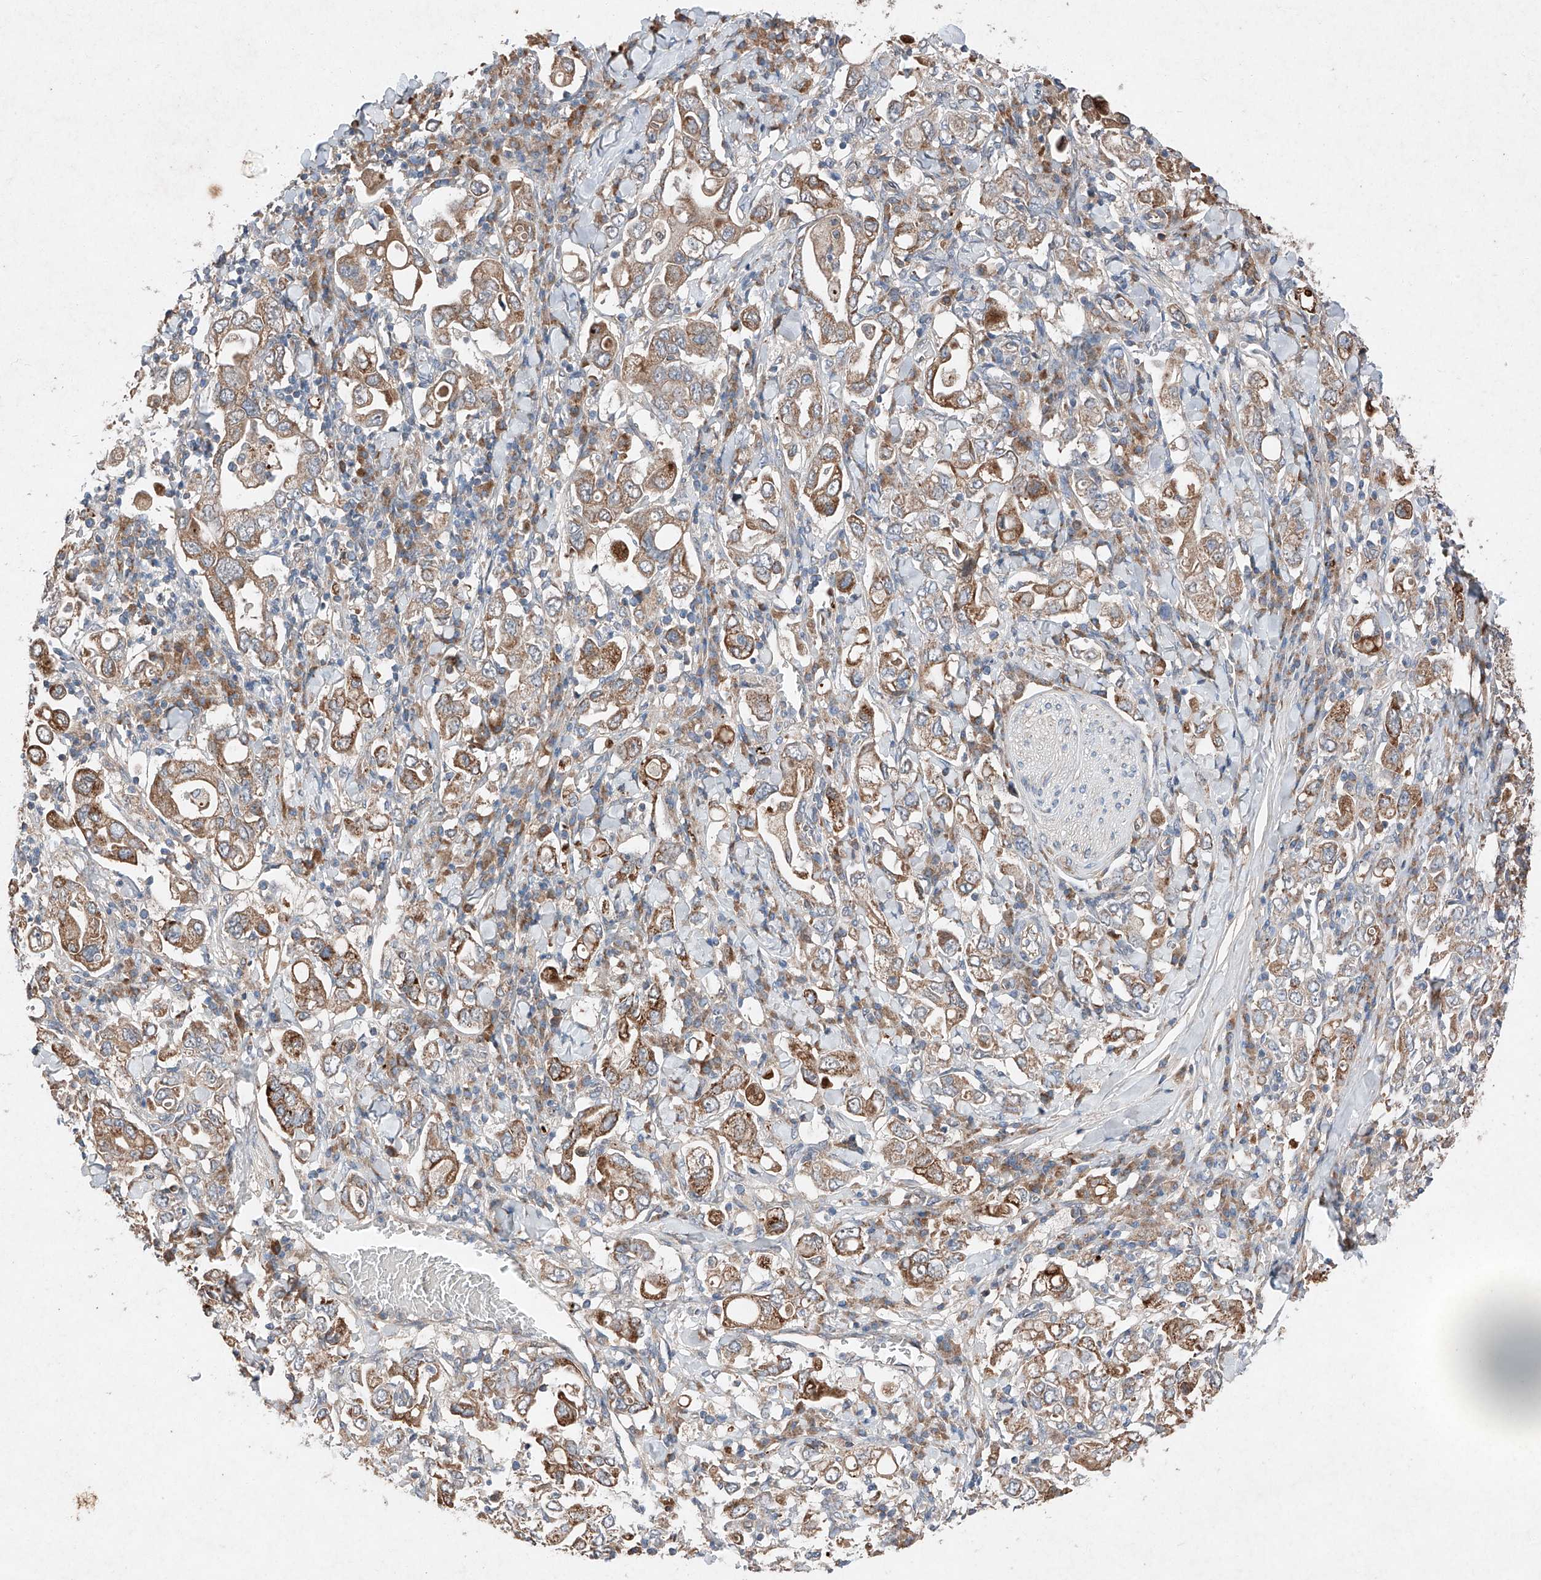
{"staining": {"intensity": "moderate", "quantity": ">75%", "location": "cytoplasmic/membranous"}, "tissue": "stomach cancer", "cell_type": "Tumor cells", "image_type": "cancer", "snomed": [{"axis": "morphology", "description": "Adenocarcinoma, NOS"}, {"axis": "topography", "description": "Stomach, upper"}], "caption": "Stomach cancer (adenocarcinoma) stained with a protein marker exhibits moderate staining in tumor cells.", "gene": "RUSC1", "patient": {"sex": "male", "age": 62}}